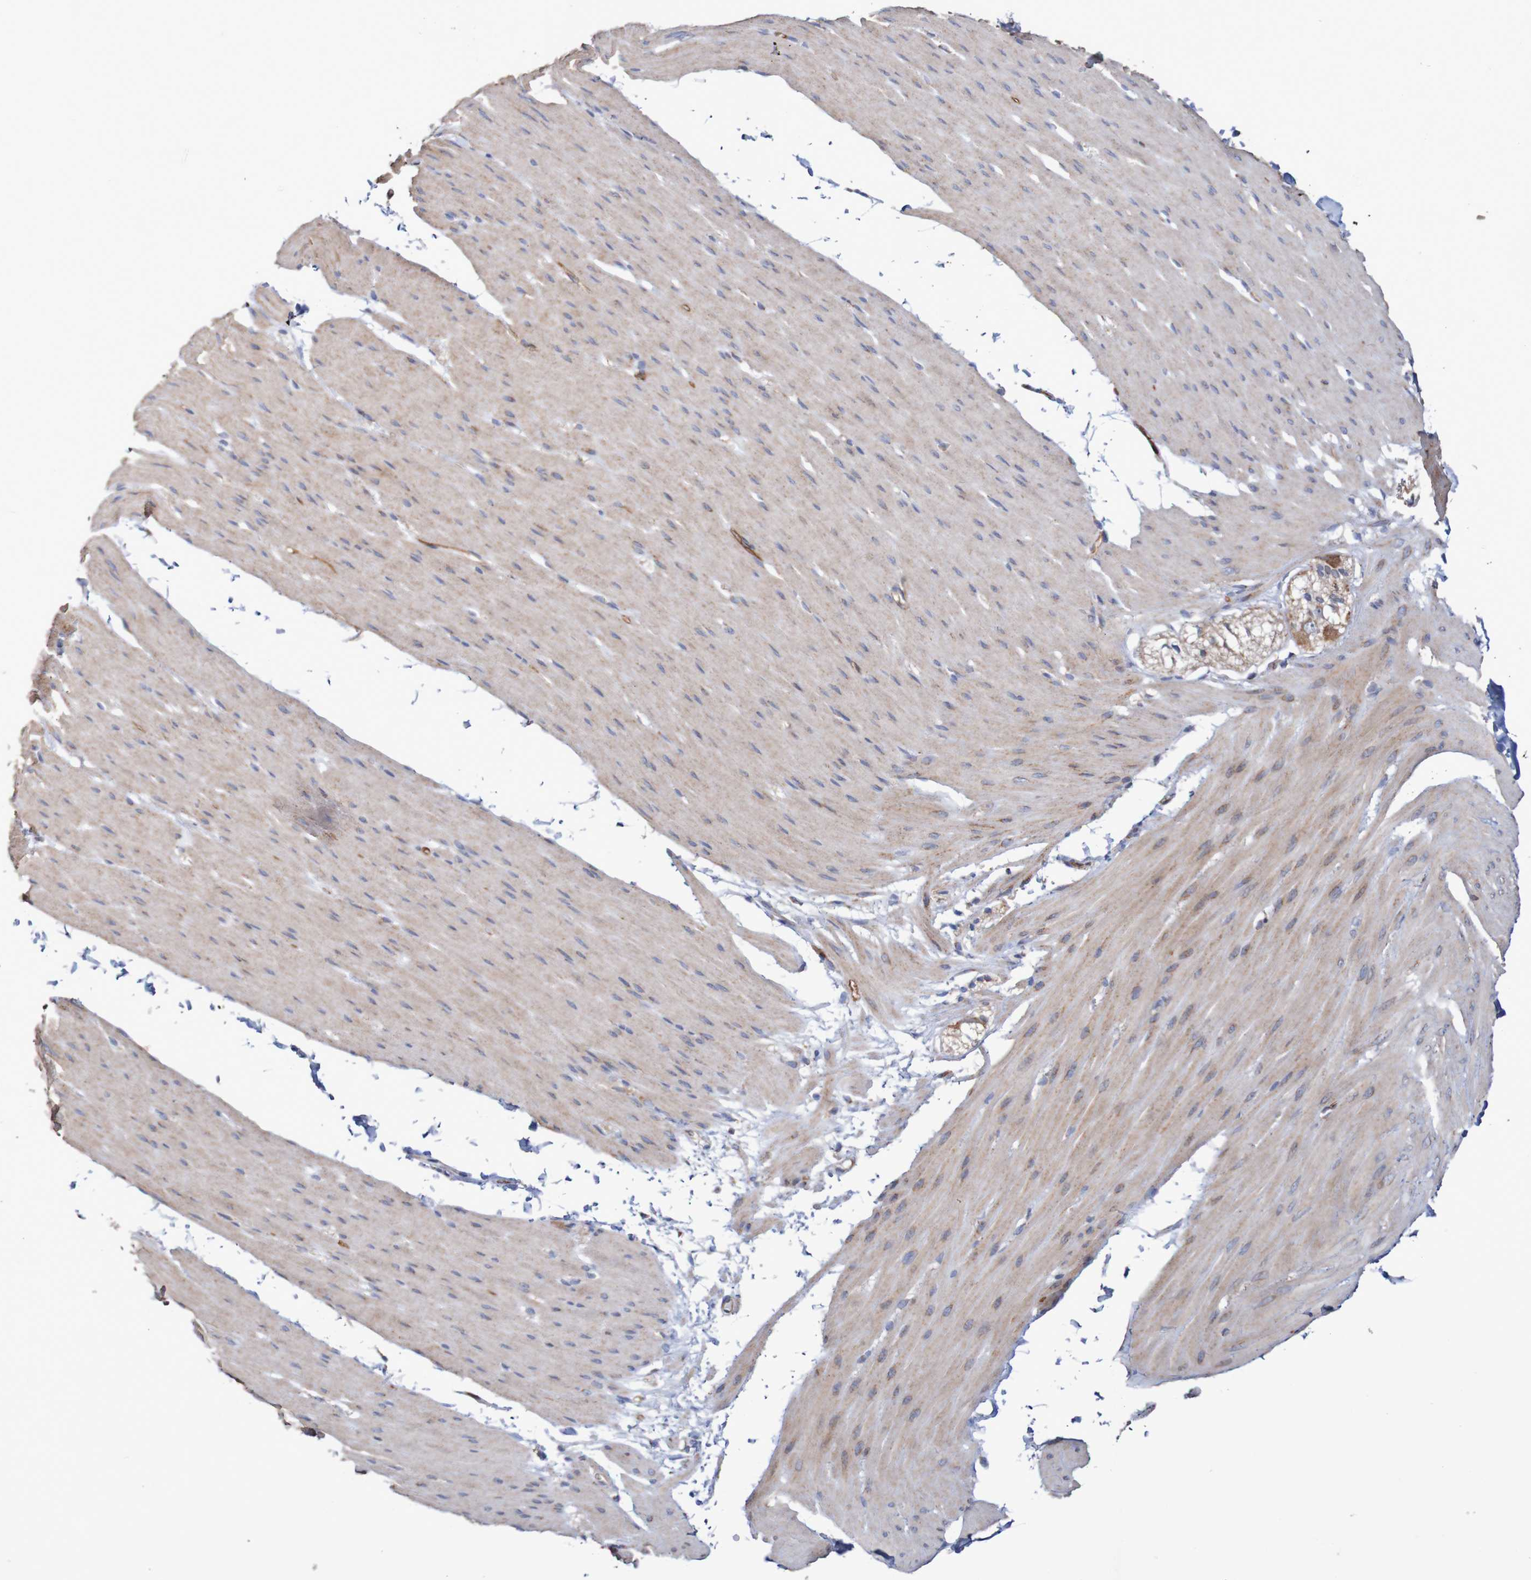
{"staining": {"intensity": "moderate", "quantity": ">75%", "location": "cytoplasmic/membranous"}, "tissue": "smooth muscle", "cell_type": "Smooth muscle cells", "image_type": "normal", "snomed": [{"axis": "morphology", "description": "Normal tissue, NOS"}, {"axis": "topography", "description": "Smooth muscle"}, {"axis": "topography", "description": "Colon"}], "caption": "Immunohistochemistry (DAB) staining of normal human smooth muscle exhibits moderate cytoplasmic/membranous protein staining in approximately >75% of smooth muscle cells. The protein is shown in brown color, while the nuclei are stained blue.", "gene": "MMEL1", "patient": {"sex": "male", "age": 67}}